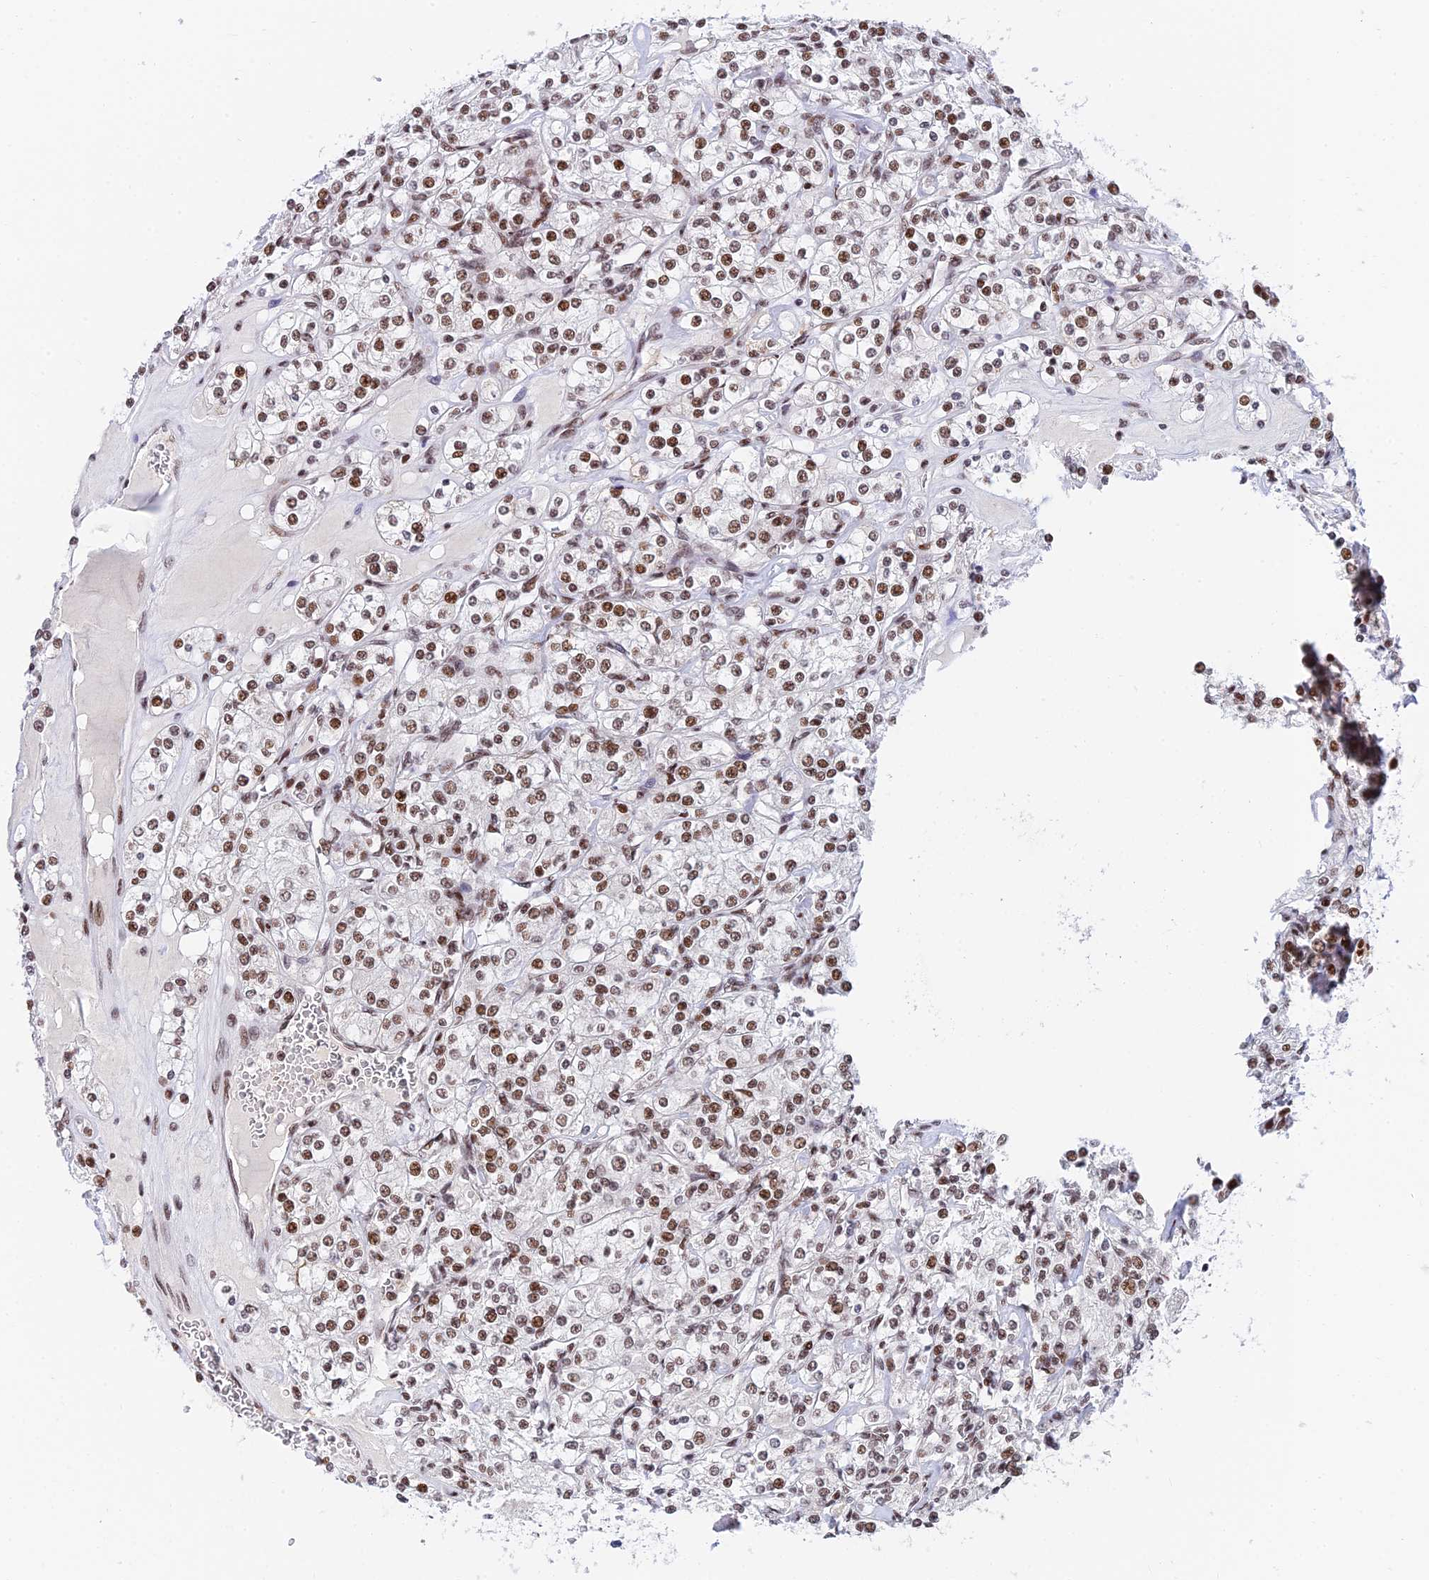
{"staining": {"intensity": "moderate", "quantity": ">75%", "location": "nuclear"}, "tissue": "renal cancer", "cell_type": "Tumor cells", "image_type": "cancer", "snomed": [{"axis": "morphology", "description": "Adenocarcinoma, NOS"}, {"axis": "topography", "description": "Kidney"}], "caption": "Immunohistochemical staining of human adenocarcinoma (renal) demonstrates moderate nuclear protein staining in approximately >75% of tumor cells.", "gene": "USP22", "patient": {"sex": "male", "age": 77}}